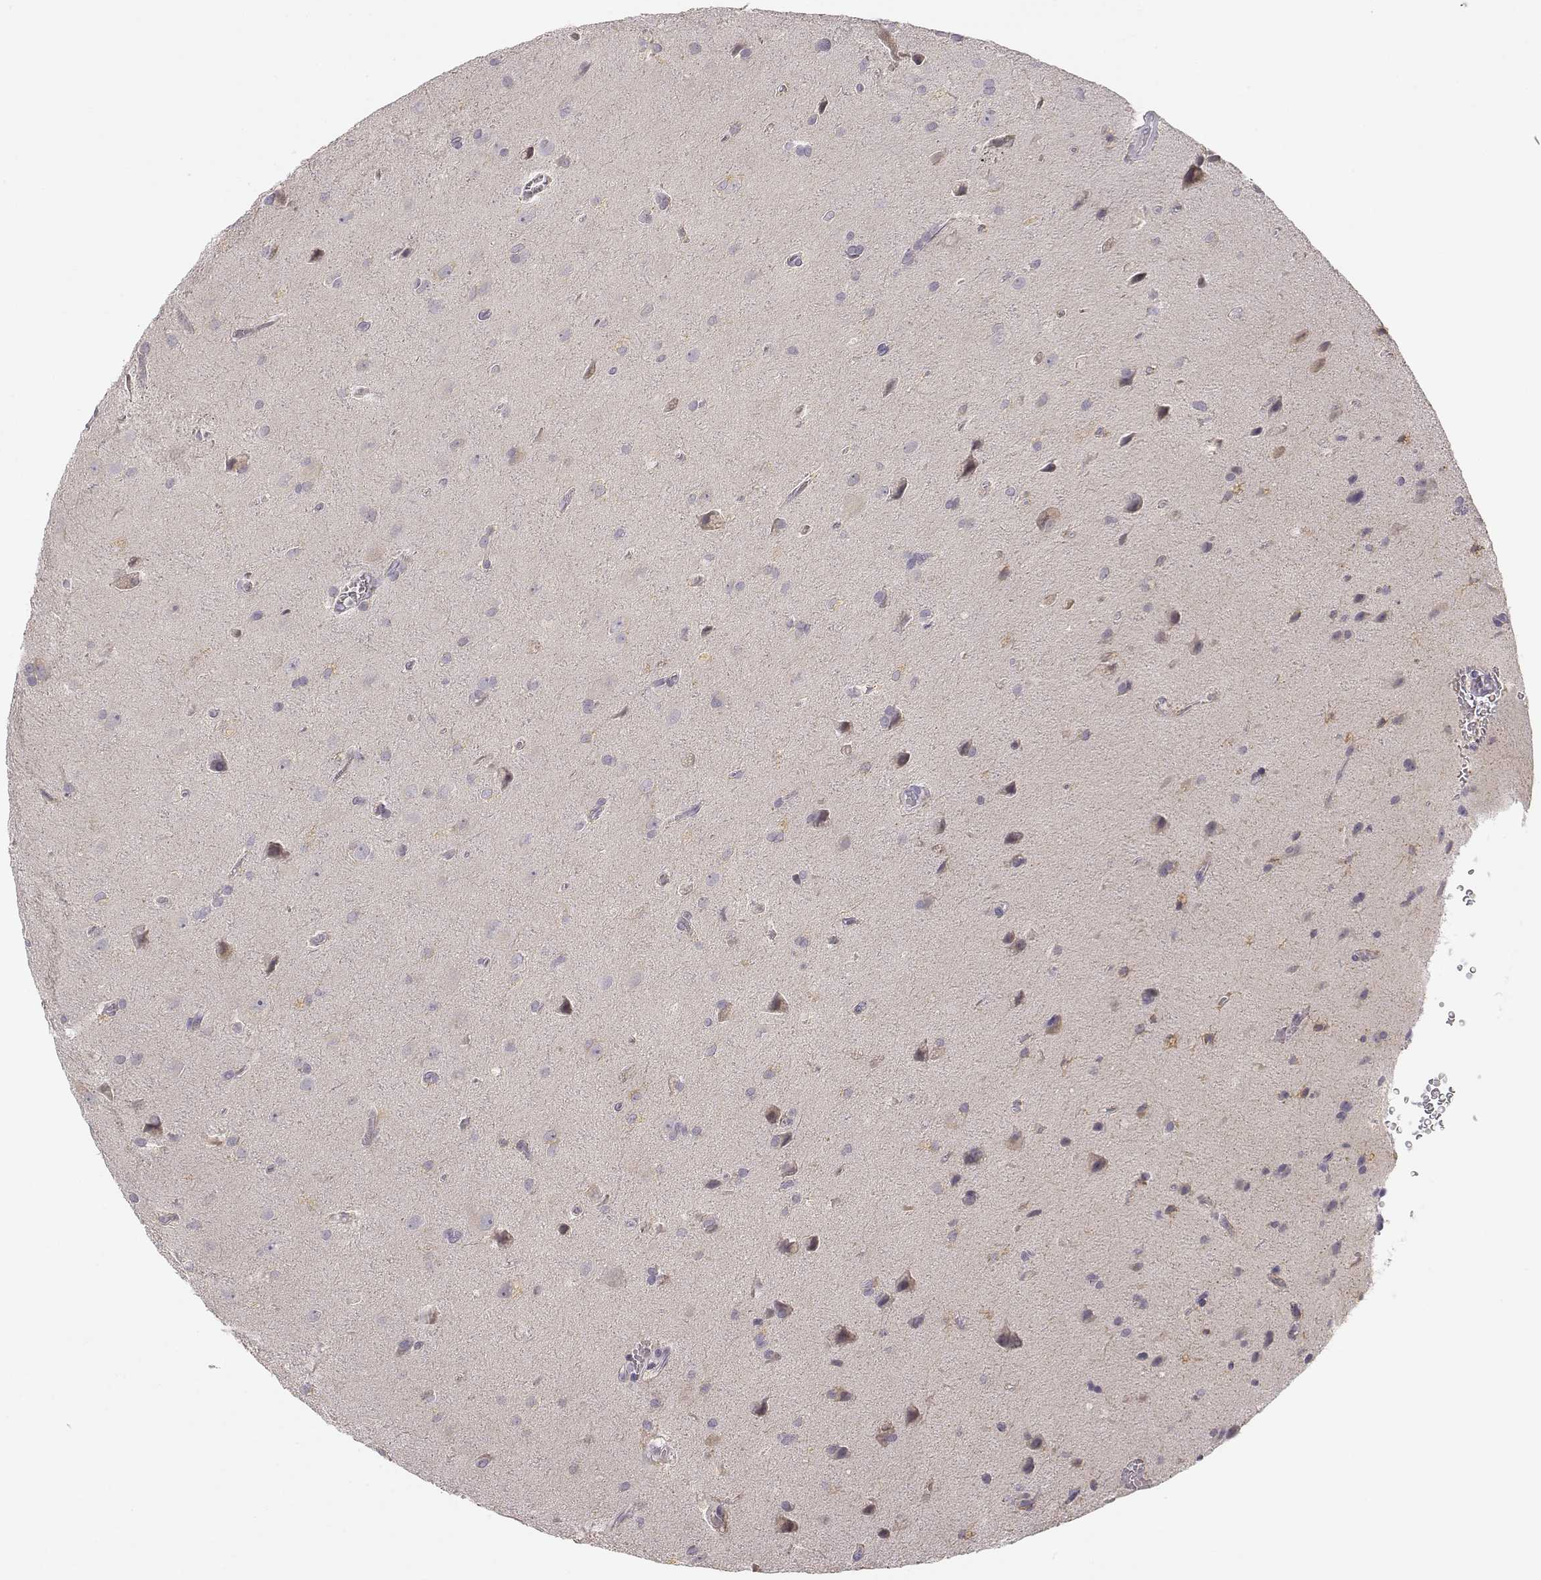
{"staining": {"intensity": "negative", "quantity": "none", "location": "none"}, "tissue": "glioma", "cell_type": "Tumor cells", "image_type": "cancer", "snomed": [{"axis": "morphology", "description": "Glioma, malignant, Low grade"}, {"axis": "topography", "description": "Brain"}], "caption": "DAB immunohistochemical staining of glioma shows no significant staining in tumor cells.", "gene": "ACSL6", "patient": {"sex": "male", "age": 58}}